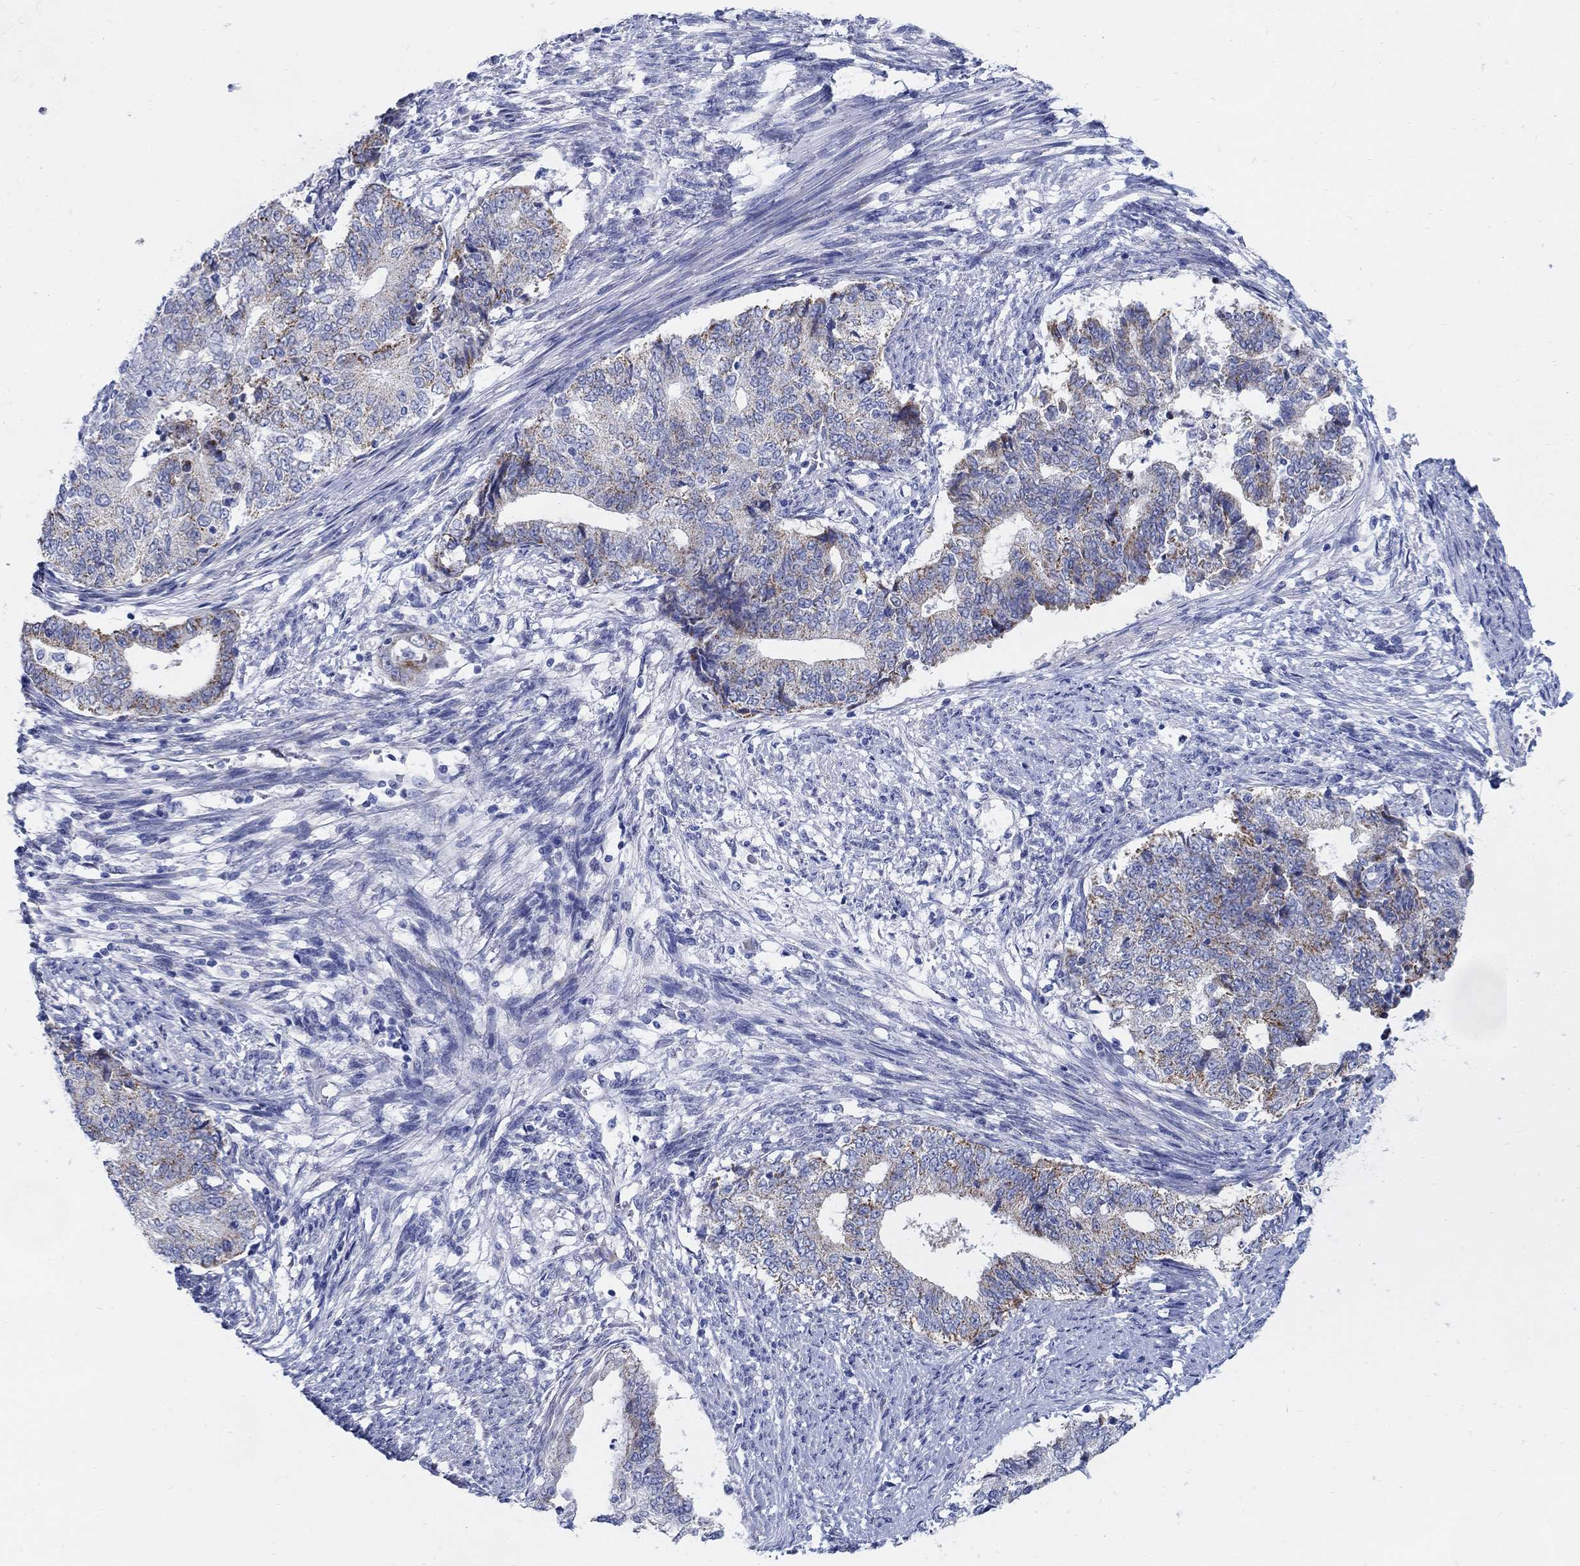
{"staining": {"intensity": "strong", "quantity": "25%-75%", "location": "cytoplasmic/membranous"}, "tissue": "endometrial cancer", "cell_type": "Tumor cells", "image_type": "cancer", "snomed": [{"axis": "morphology", "description": "Adenocarcinoma, NOS"}, {"axis": "topography", "description": "Endometrium"}], "caption": "This histopathology image reveals immunohistochemistry staining of human endometrial adenocarcinoma, with high strong cytoplasmic/membranous staining in approximately 25%-75% of tumor cells.", "gene": "ZDHHC14", "patient": {"sex": "female", "age": 65}}